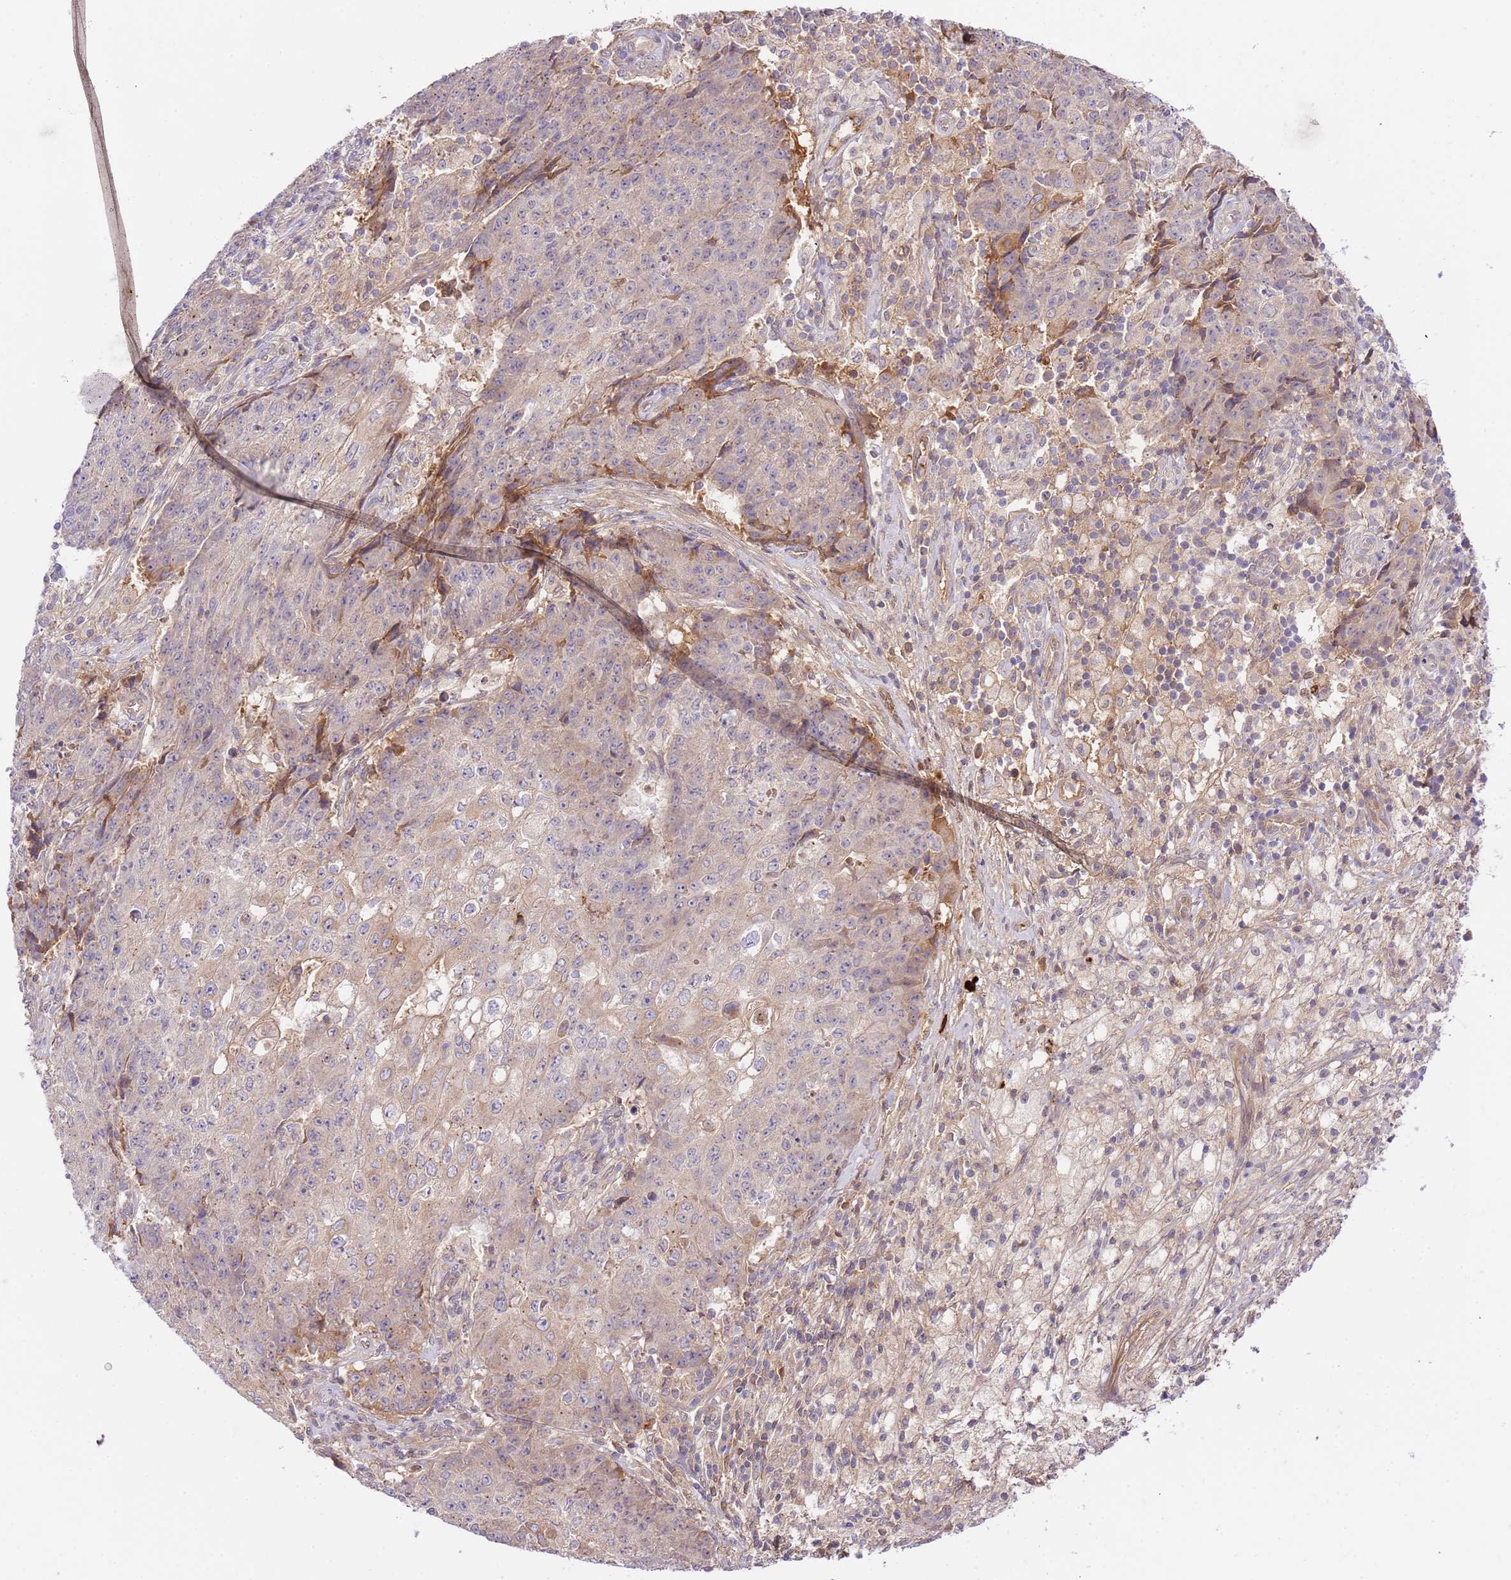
{"staining": {"intensity": "moderate", "quantity": "<25%", "location": "cytoplasmic/membranous"}, "tissue": "ovarian cancer", "cell_type": "Tumor cells", "image_type": "cancer", "snomed": [{"axis": "morphology", "description": "Carcinoma, endometroid"}, {"axis": "topography", "description": "Ovary"}], "caption": "An image of human endometroid carcinoma (ovarian) stained for a protein reveals moderate cytoplasmic/membranous brown staining in tumor cells.", "gene": "C8G", "patient": {"sex": "female", "age": 42}}